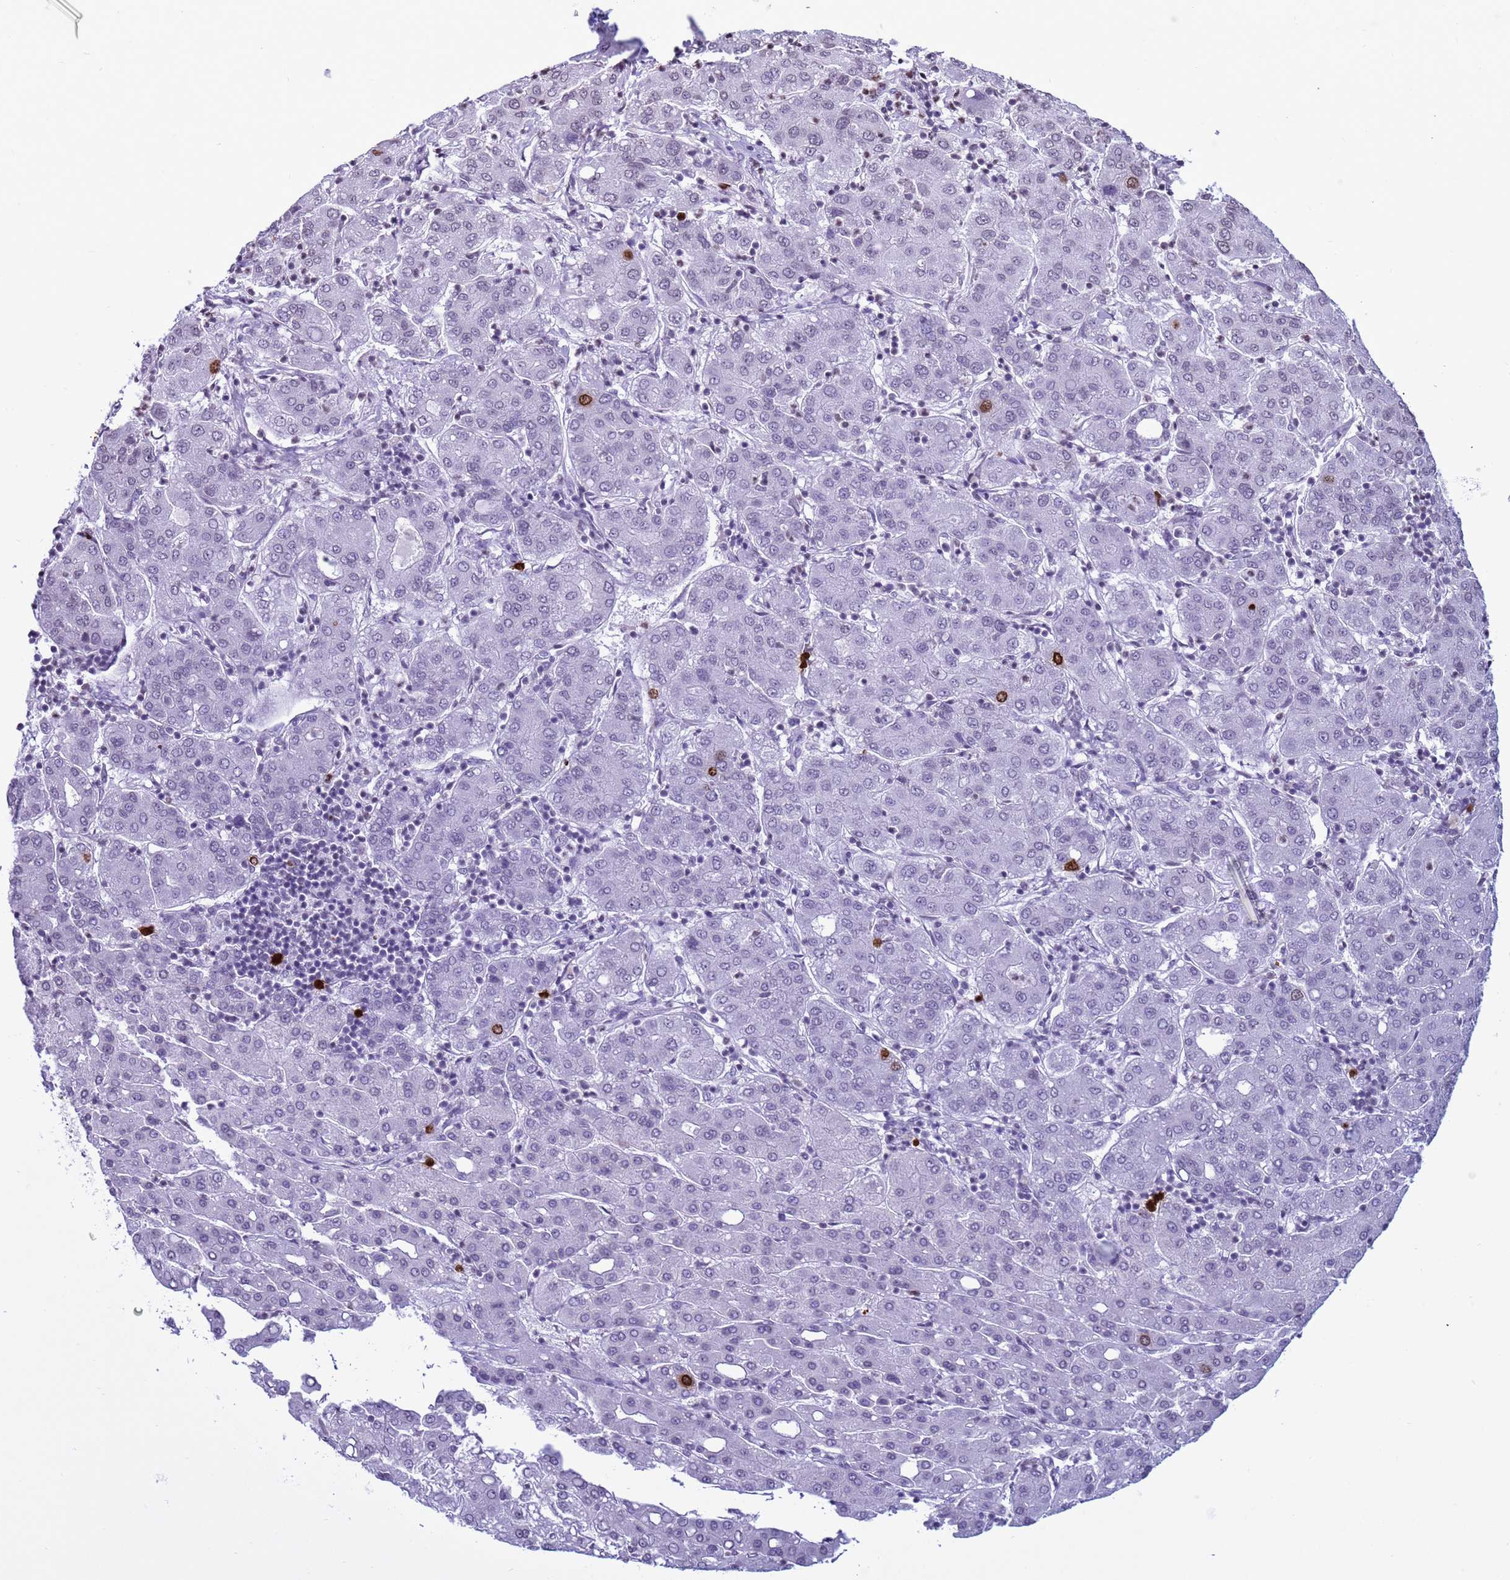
{"staining": {"intensity": "strong", "quantity": "<25%", "location": "nuclear"}, "tissue": "liver cancer", "cell_type": "Tumor cells", "image_type": "cancer", "snomed": [{"axis": "morphology", "description": "Carcinoma, Hepatocellular, NOS"}, {"axis": "topography", "description": "Liver"}], "caption": "Protein staining of liver cancer (hepatocellular carcinoma) tissue reveals strong nuclear staining in approximately <25% of tumor cells. Immunohistochemistry (ihc) stains the protein of interest in brown and the nuclei are stained blue.", "gene": "H4C8", "patient": {"sex": "male", "age": 65}}